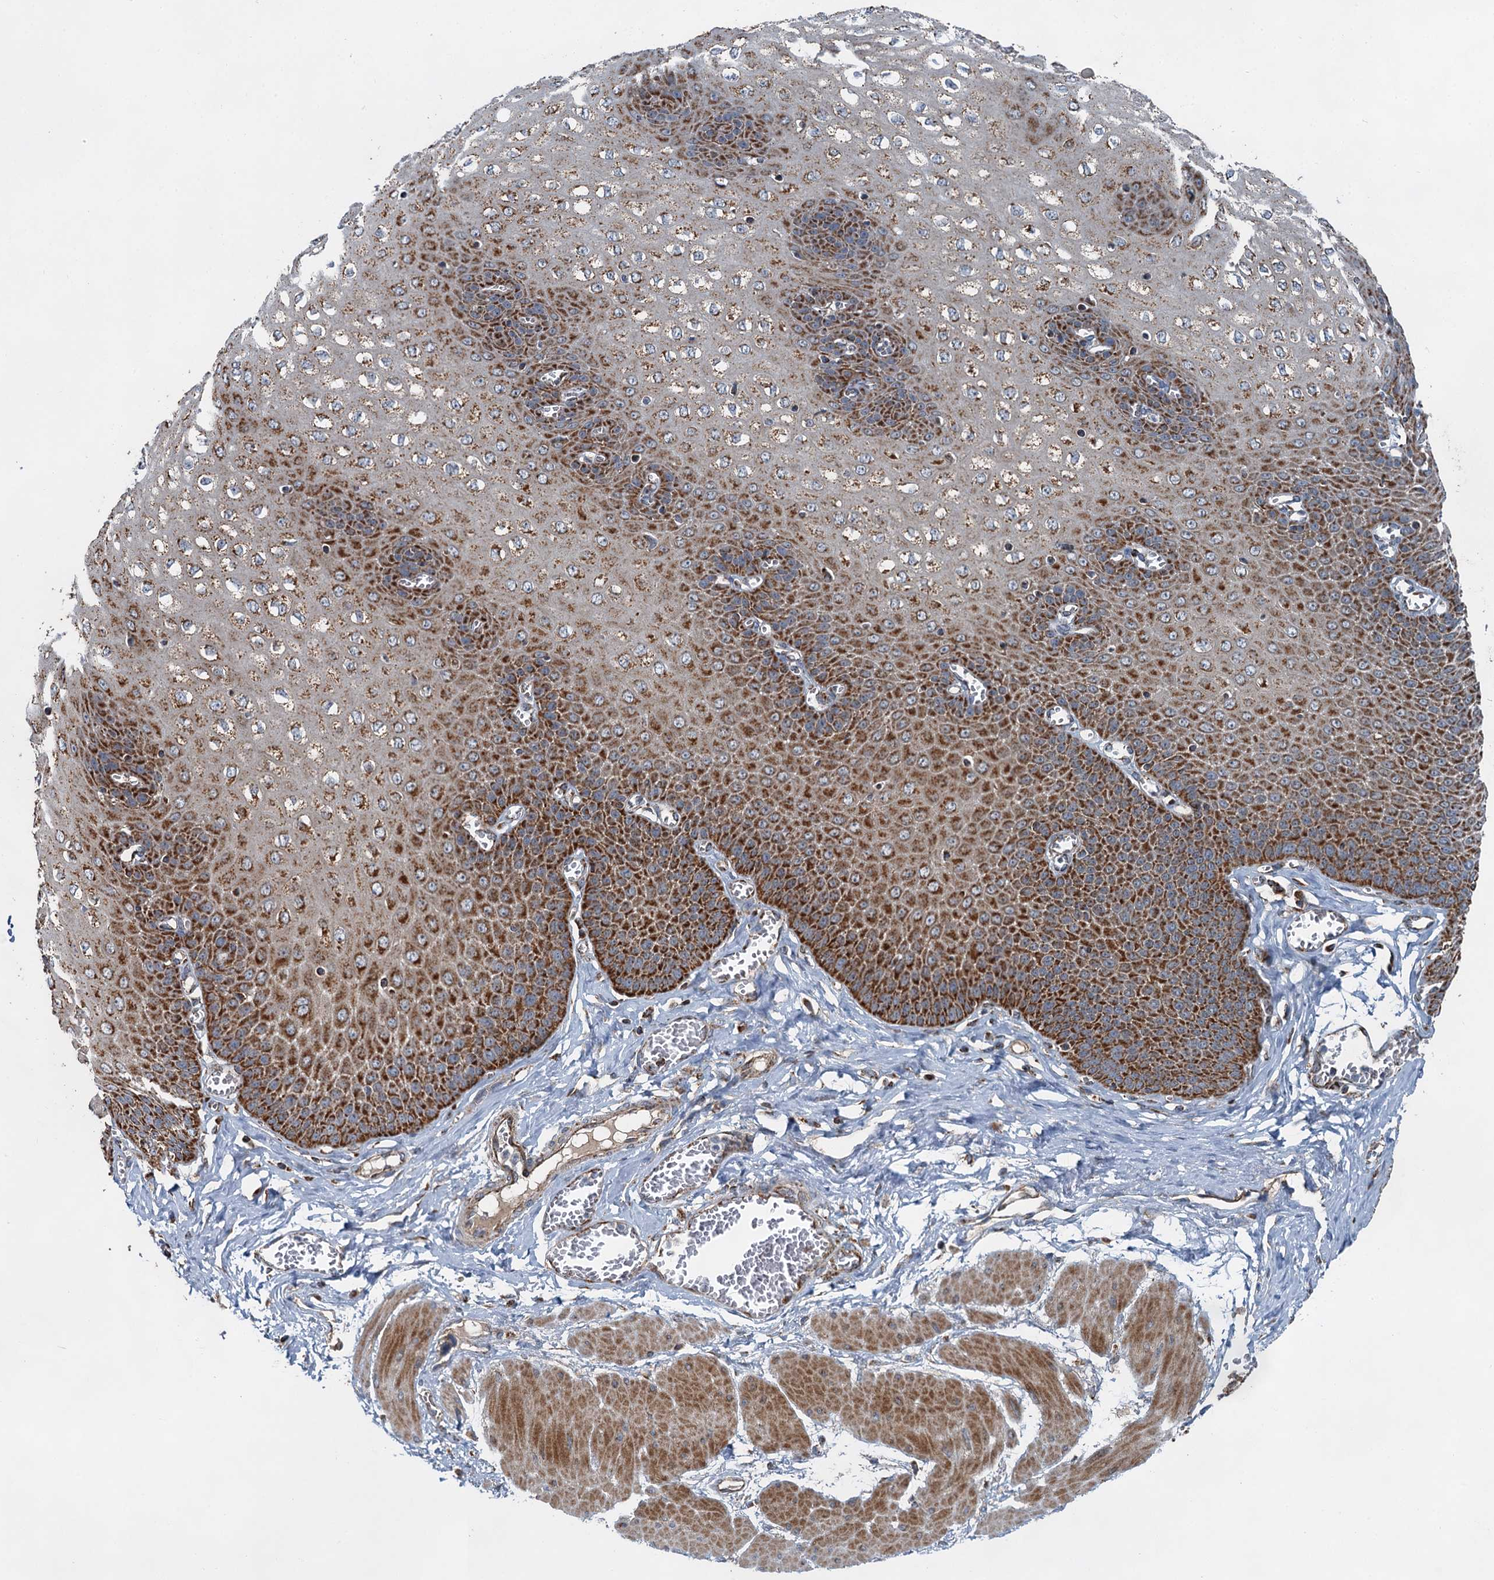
{"staining": {"intensity": "moderate", "quantity": ">75%", "location": "cytoplasmic/membranous"}, "tissue": "esophagus", "cell_type": "Squamous epithelial cells", "image_type": "normal", "snomed": [{"axis": "morphology", "description": "Normal tissue, NOS"}, {"axis": "topography", "description": "Esophagus"}], "caption": "A brown stain shows moderate cytoplasmic/membranous expression of a protein in squamous epithelial cells of unremarkable human esophagus. (DAB (3,3'-diaminobenzidine) IHC with brightfield microscopy, high magnification).", "gene": "HAUS2", "patient": {"sex": "male", "age": 60}}